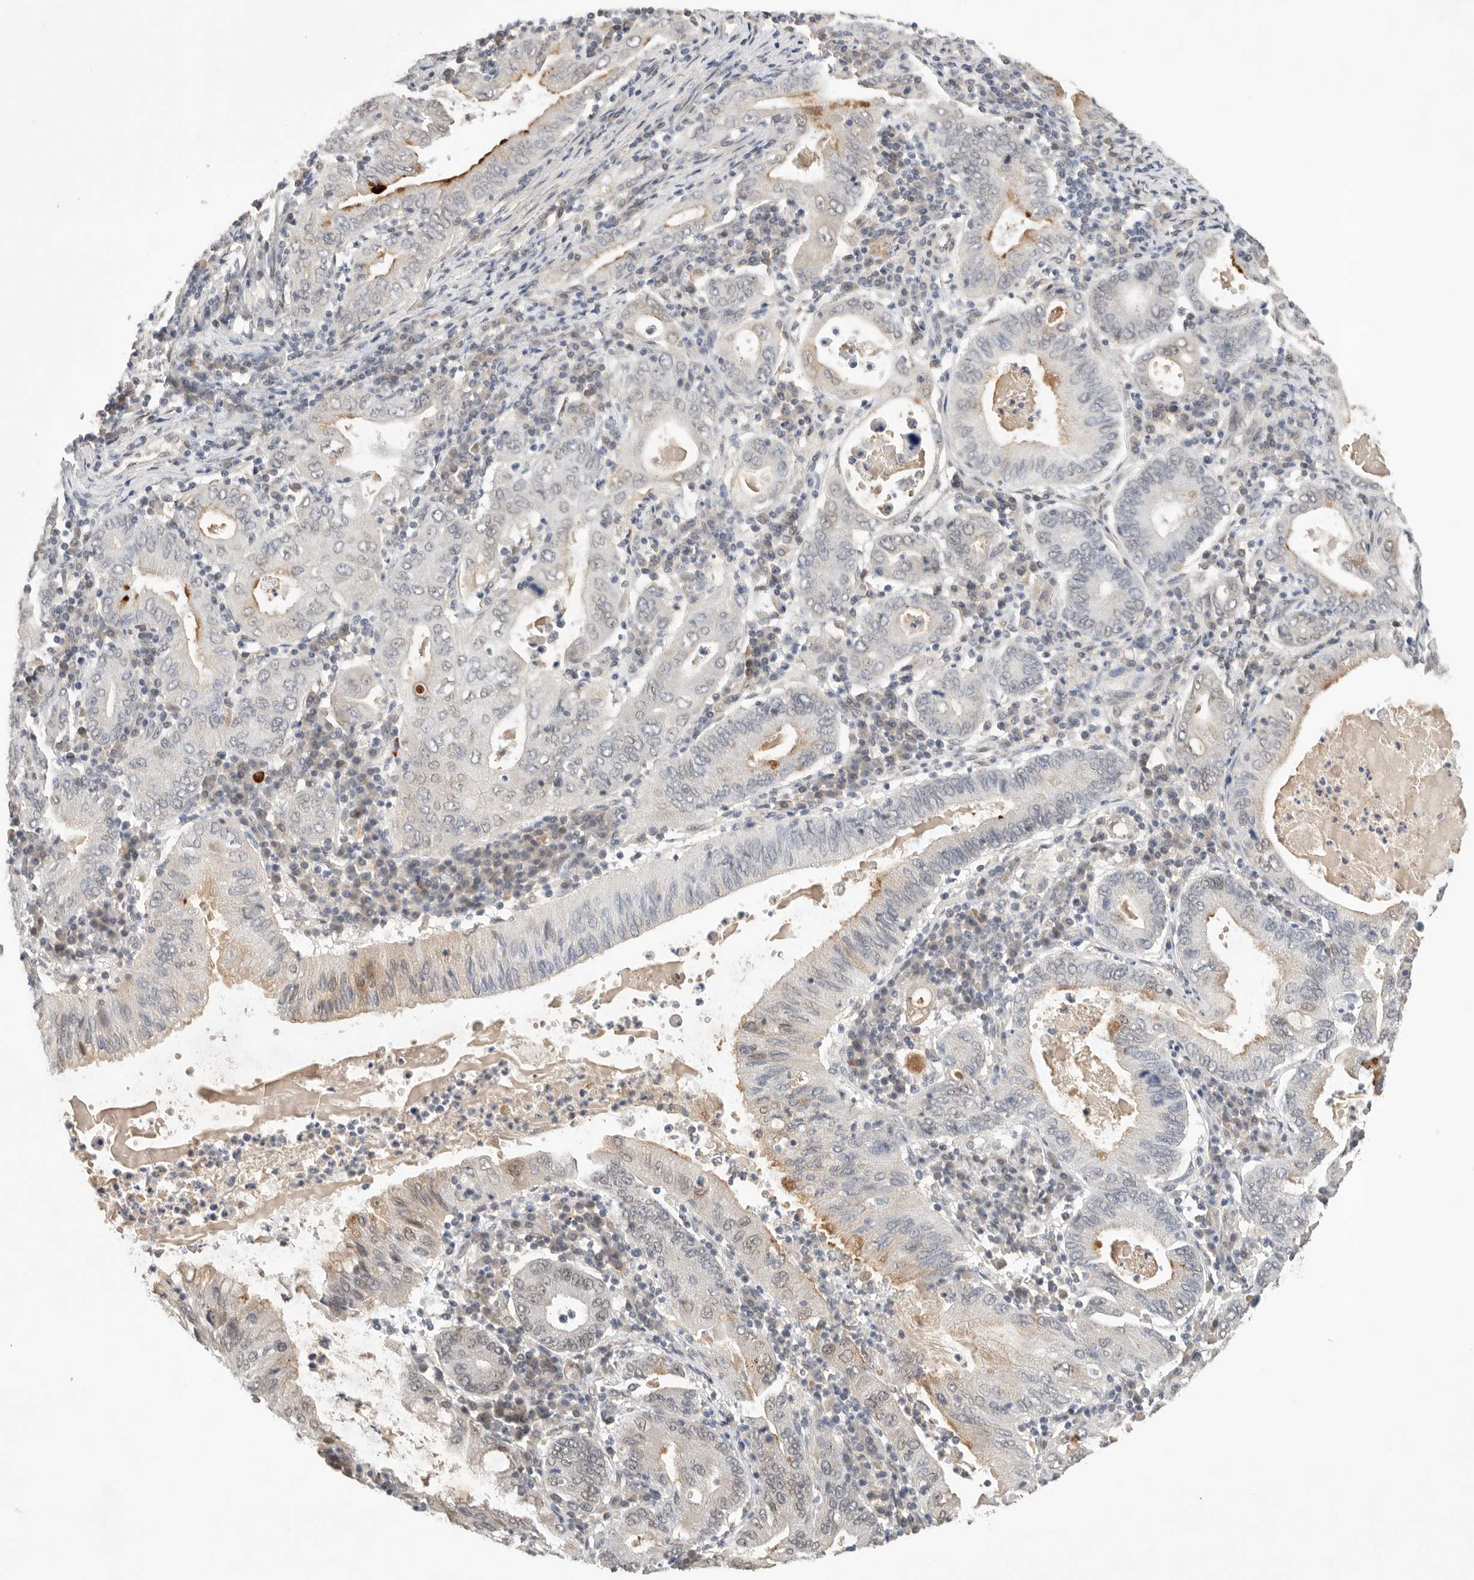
{"staining": {"intensity": "moderate", "quantity": "<25%", "location": "cytoplasmic/membranous"}, "tissue": "stomach cancer", "cell_type": "Tumor cells", "image_type": "cancer", "snomed": [{"axis": "morphology", "description": "Normal tissue, NOS"}, {"axis": "morphology", "description": "Adenocarcinoma, NOS"}, {"axis": "topography", "description": "Esophagus"}, {"axis": "topography", "description": "Stomach, upper"}, {"axis": "topography", "description": "Peripheral nerve tissue"}], "caption": "This image displays immunohistochemistry staining of human stomach cancer, with low moderate cytoplasmic/membranous expression in about <25% of tumor cells.", "gene": "LEMD3", "patient": {"sex": "male", "age": 62}}